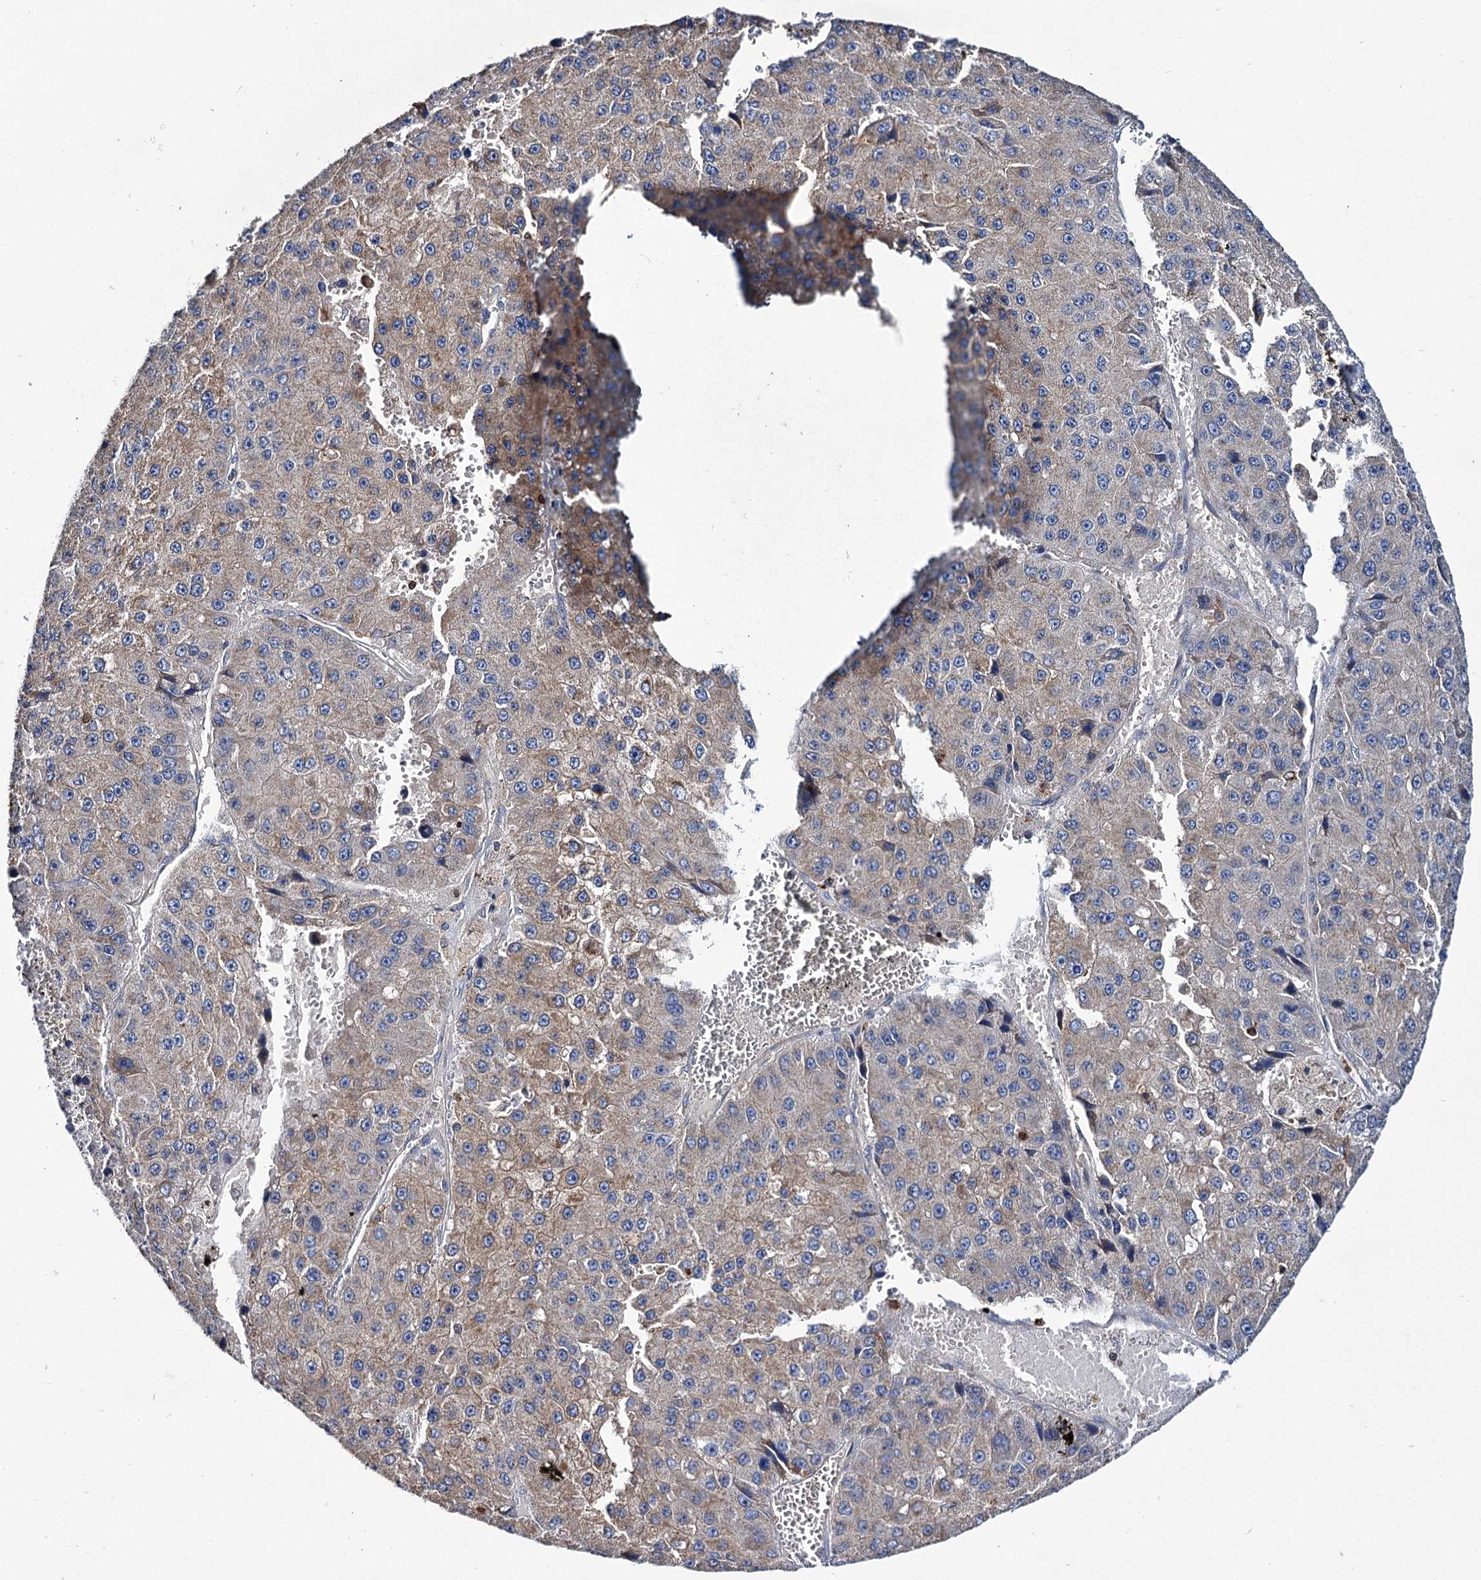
{"staining": {"intensity": "moderate", "quantity": "25%-75%", "location": "cytoplasmic/membranous"}, "tissue": "liver cancer", "cell_type": "Tumor cells", "image_type": "cancer", "snomed": [{"axis": "morphology", "description": "Carcinoma, Hepatocellular, NOS"}, {"axis": "topography", "description": "Liver"}], "caption": "This micrograph exhibits liver cancer (hepatocellular carcinoma) stained with IHC to label a protein in brown. The cytoplasmic/membranous of tumor cells show moderate positivity for the protein. Nuclei are counter-stained blue.", "gene": "UBASH3B", "patient": {"sex": "female", "age": 73}}